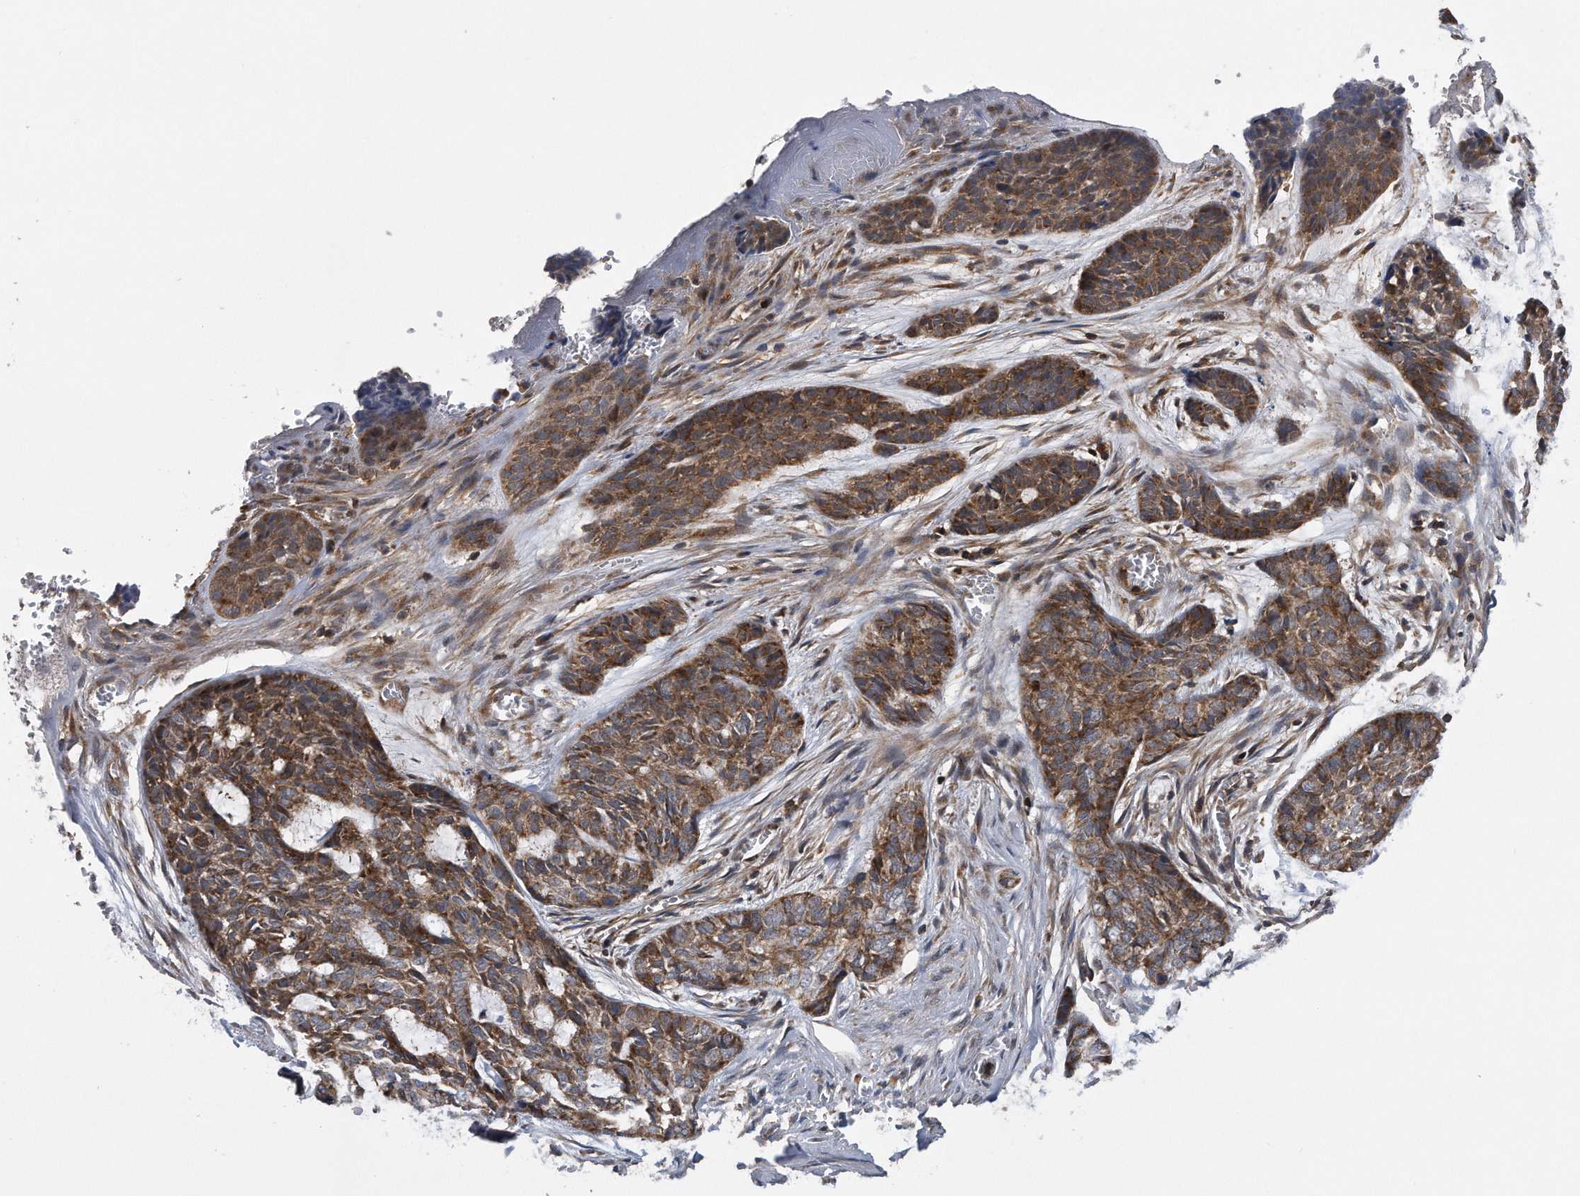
{"staining": {"intensity": "moderate", "quantity": ">75%", "location": "cytoplasmic/membranous"}, "tissue": "skin cancer", "cell_type": "Tumor cells", "image_type": "cancer", "snomed": [{"axis": "morphology", "description": "Basal cell carcinoma"}, {"axis": "topography", "description": "Skin"}], "caption": "Immunohistochemistry of human skin basal cell carcinoma shows medium levels of moderate cytoplasmic/membranous expression in approximately >75% of tumor cells.", "gene": "ALPK2", "patient": {"sex": "female", "age": 64}}